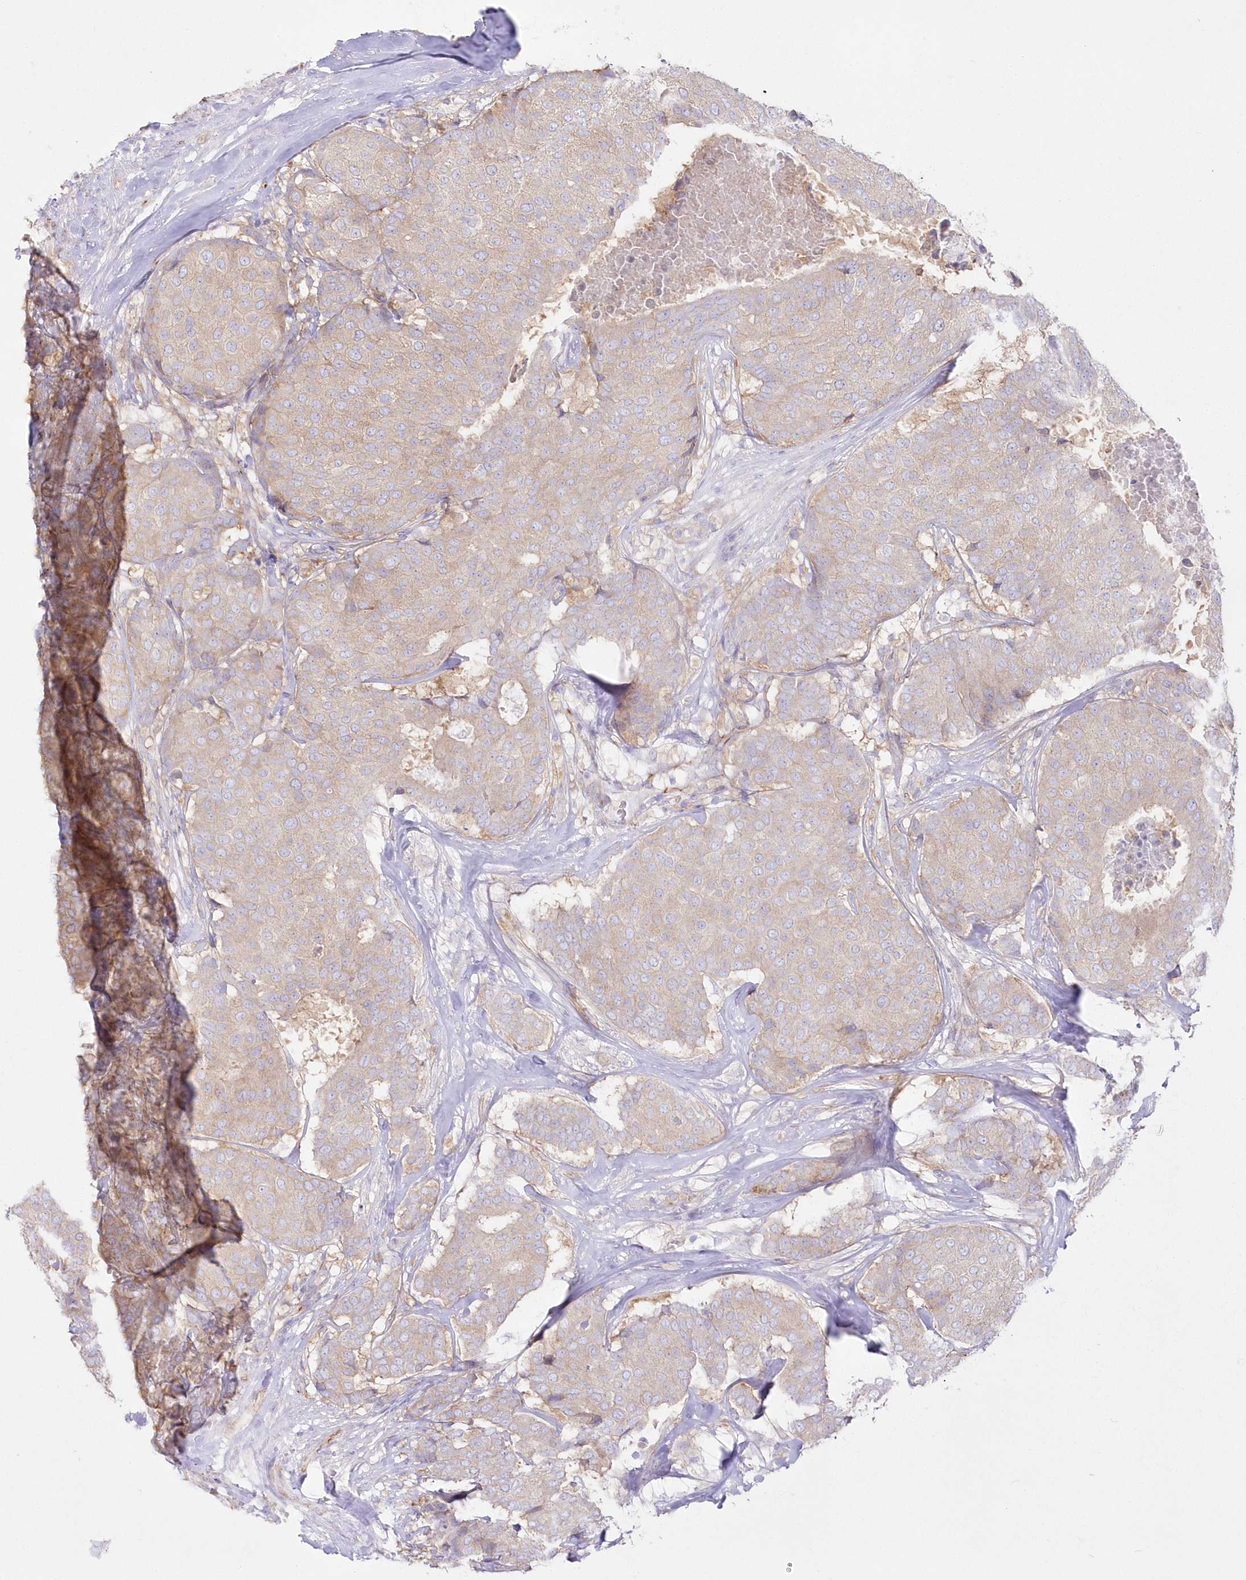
{"staining": {"intensity": "moderate", "quantity": ">75%", "location": "cytoplasmic/membranous"}, "tissue": "breast cancer", "cell_type": "Tumor cells", "image_type": "cancer", "snomed": [{"axis": "morphology", "description": "Duct carcinoma"}, {"axis": "topography", "description": "Breast"}], "caption": "Protein expression analysis of human breast cancer reveals moderate cytoplasmic/membranous expression in approximately >75% of tumor cells.", "gene": "ZNF843", "patient": {"sex": "female", "age": 75}}